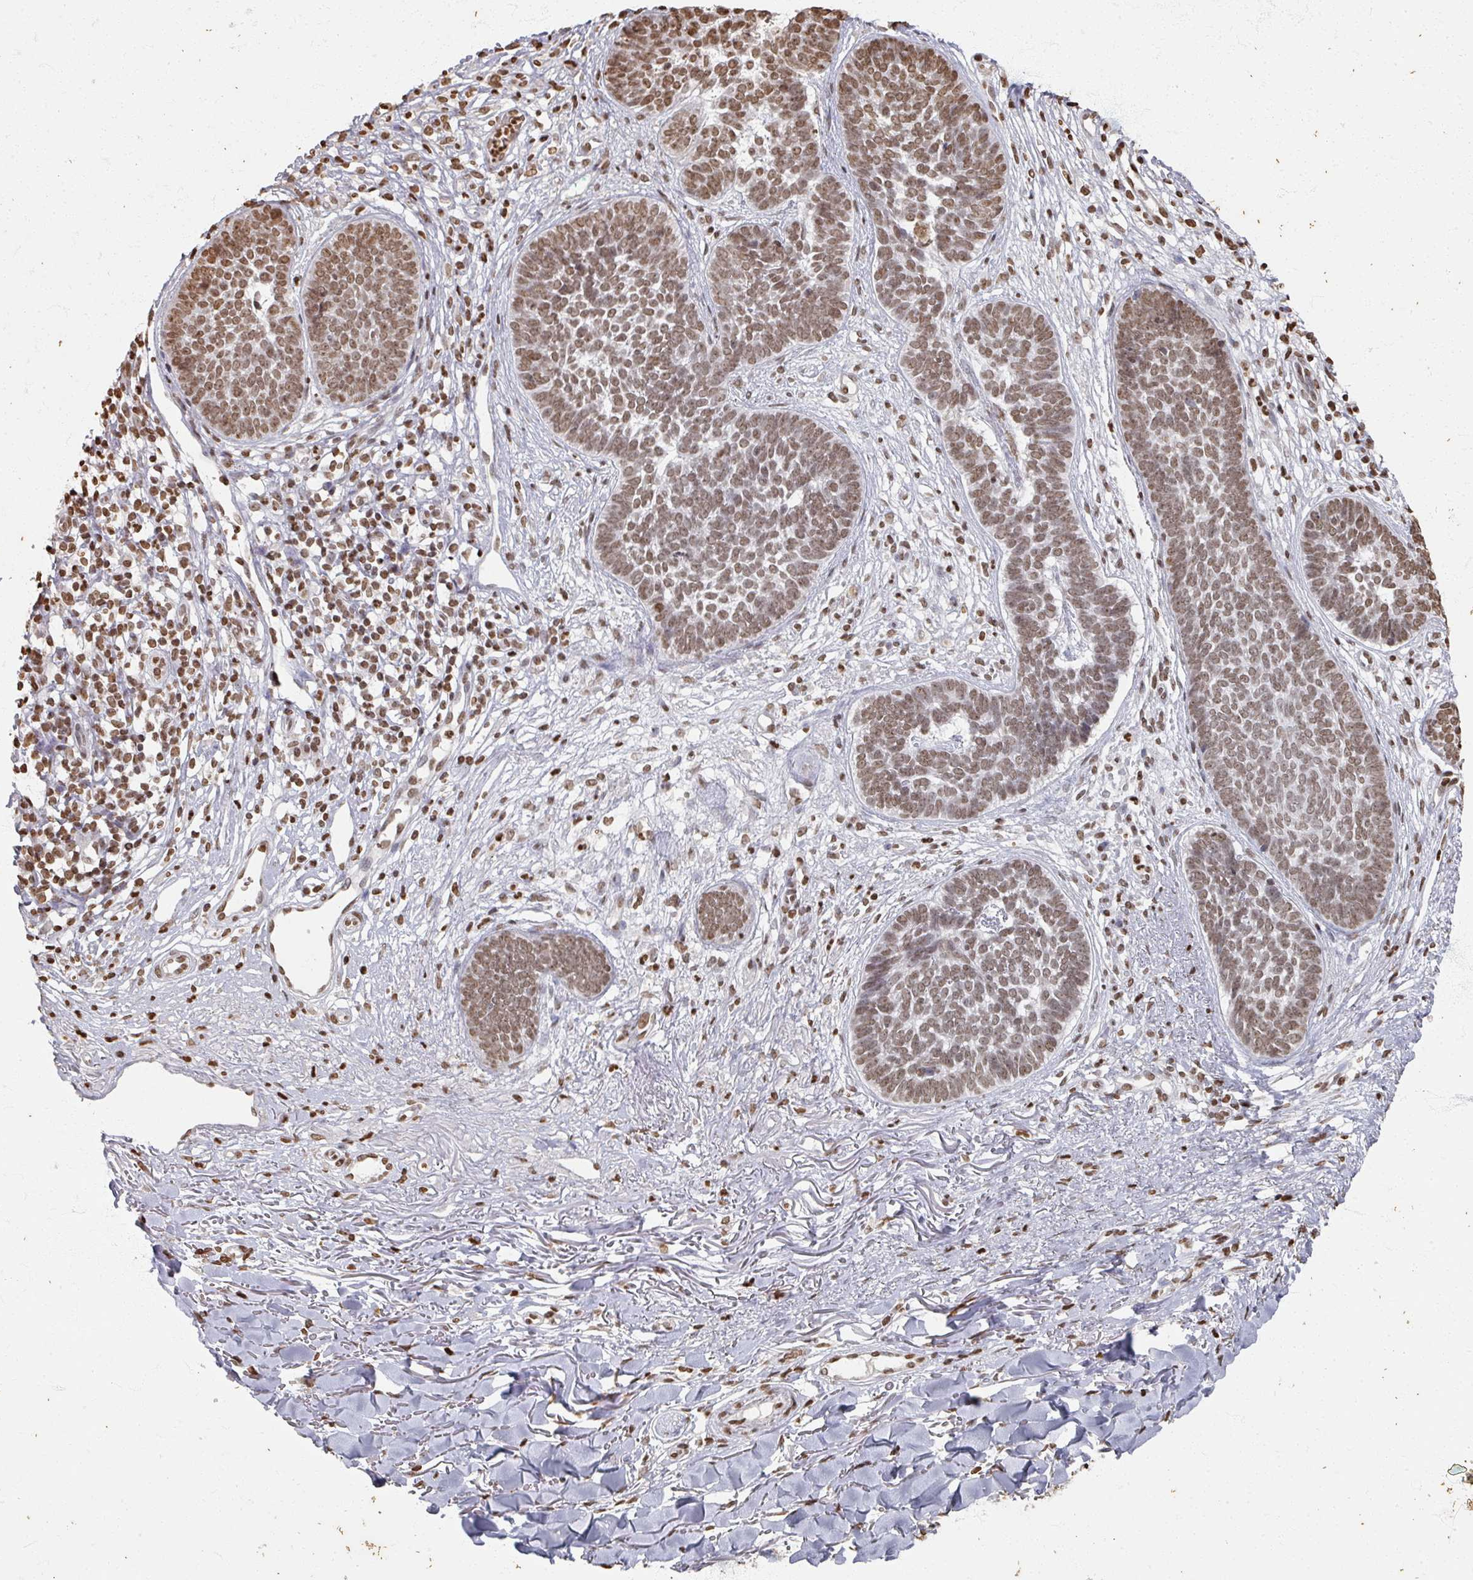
{"staining": {"intensity": "moderate", "quantity": ">75%", "location": "nuclear"}, "tissue": "skin cancer", "cell_type": "Tumor cells", "image_type": "cancer", "snomed": [{"axis": "morphology", "description": "Basal cell carcinoma"}, {"axis": "topography", "description": "Skin"}, {"axis": "topography", "description": "Skin of neck"}, {"axis": "topography", "description": "Skin of shoulder"}, {"axis": "topography", "description": "Skin of back"}], "caption": "An immunohistochemistry photomicrograph of neoplastic tissue is shown. Protein staining in brown shows moderate nuclear positivity in basal cell carcinoma (skin) within tumor cells. The protein of interest is stained brown, and the nuclei are stained in blue (DAB (3,3'-diaminobenzidine) IHC with brightfield microscopy, high magnification).", "gene": "DCUN1D5", "patient": {"sex": "male", "age": 80}}